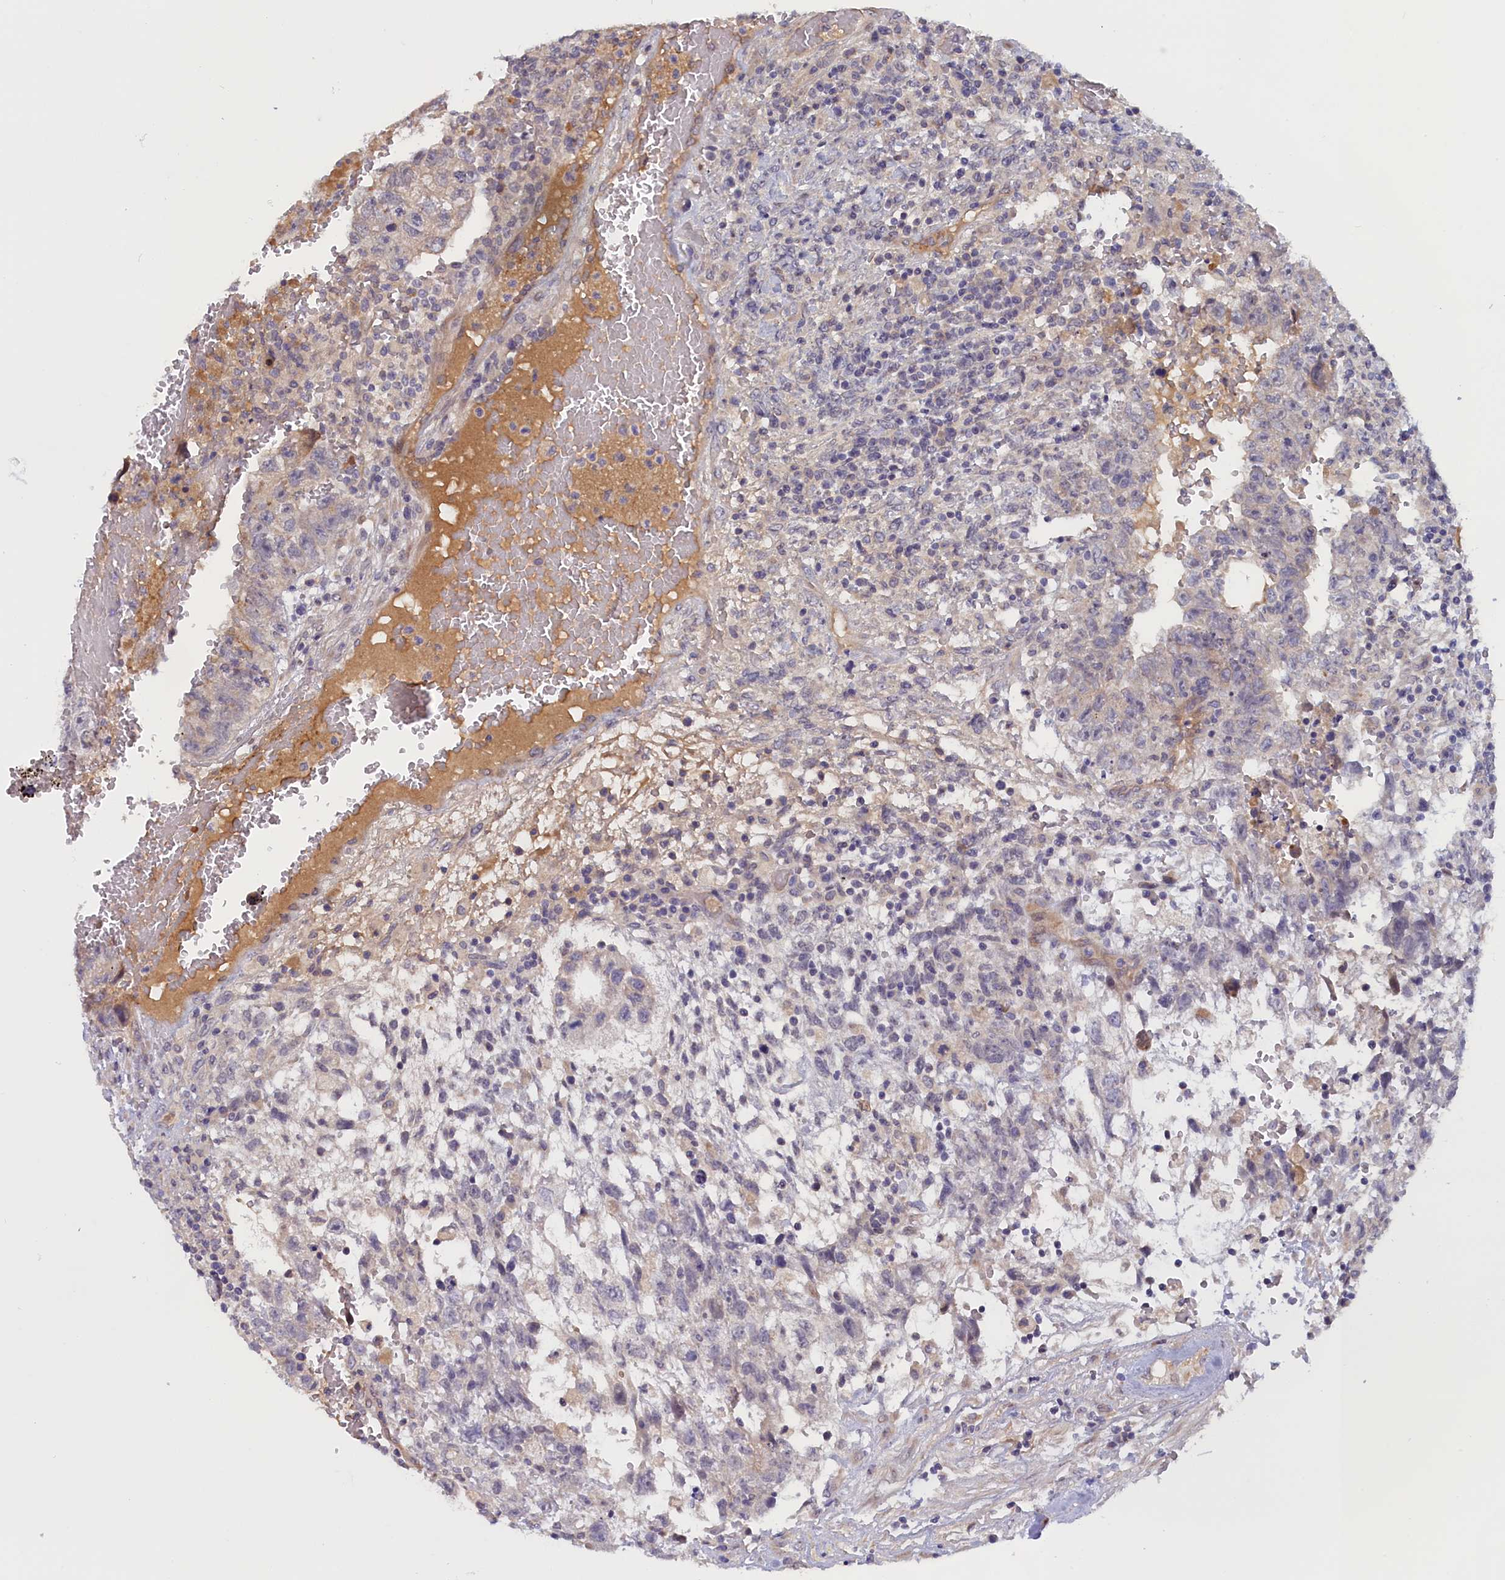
{"staining": {"intensity": "negative", "quantity": "none", "location": "none"}, "tissue": "testis cancer", "cell_type": "Tumor cells", "image_type": "cancer", "snomed": [{"axis": "morphology", "description": "Carcinoma, Embryonal, NOS"}, {"axis": "topography", "description": "Testis"}], "caption": "Tumor cells show no significant protein expression in testis cancer. Brightfield microscopy of IHC stained with DAB (3,3'-diaminobenzidine) (brown) and hematoxylin (blue), captured at high magnification.", "gene": "IGFALS", "patient": {"sex": "male", "age": 36}}